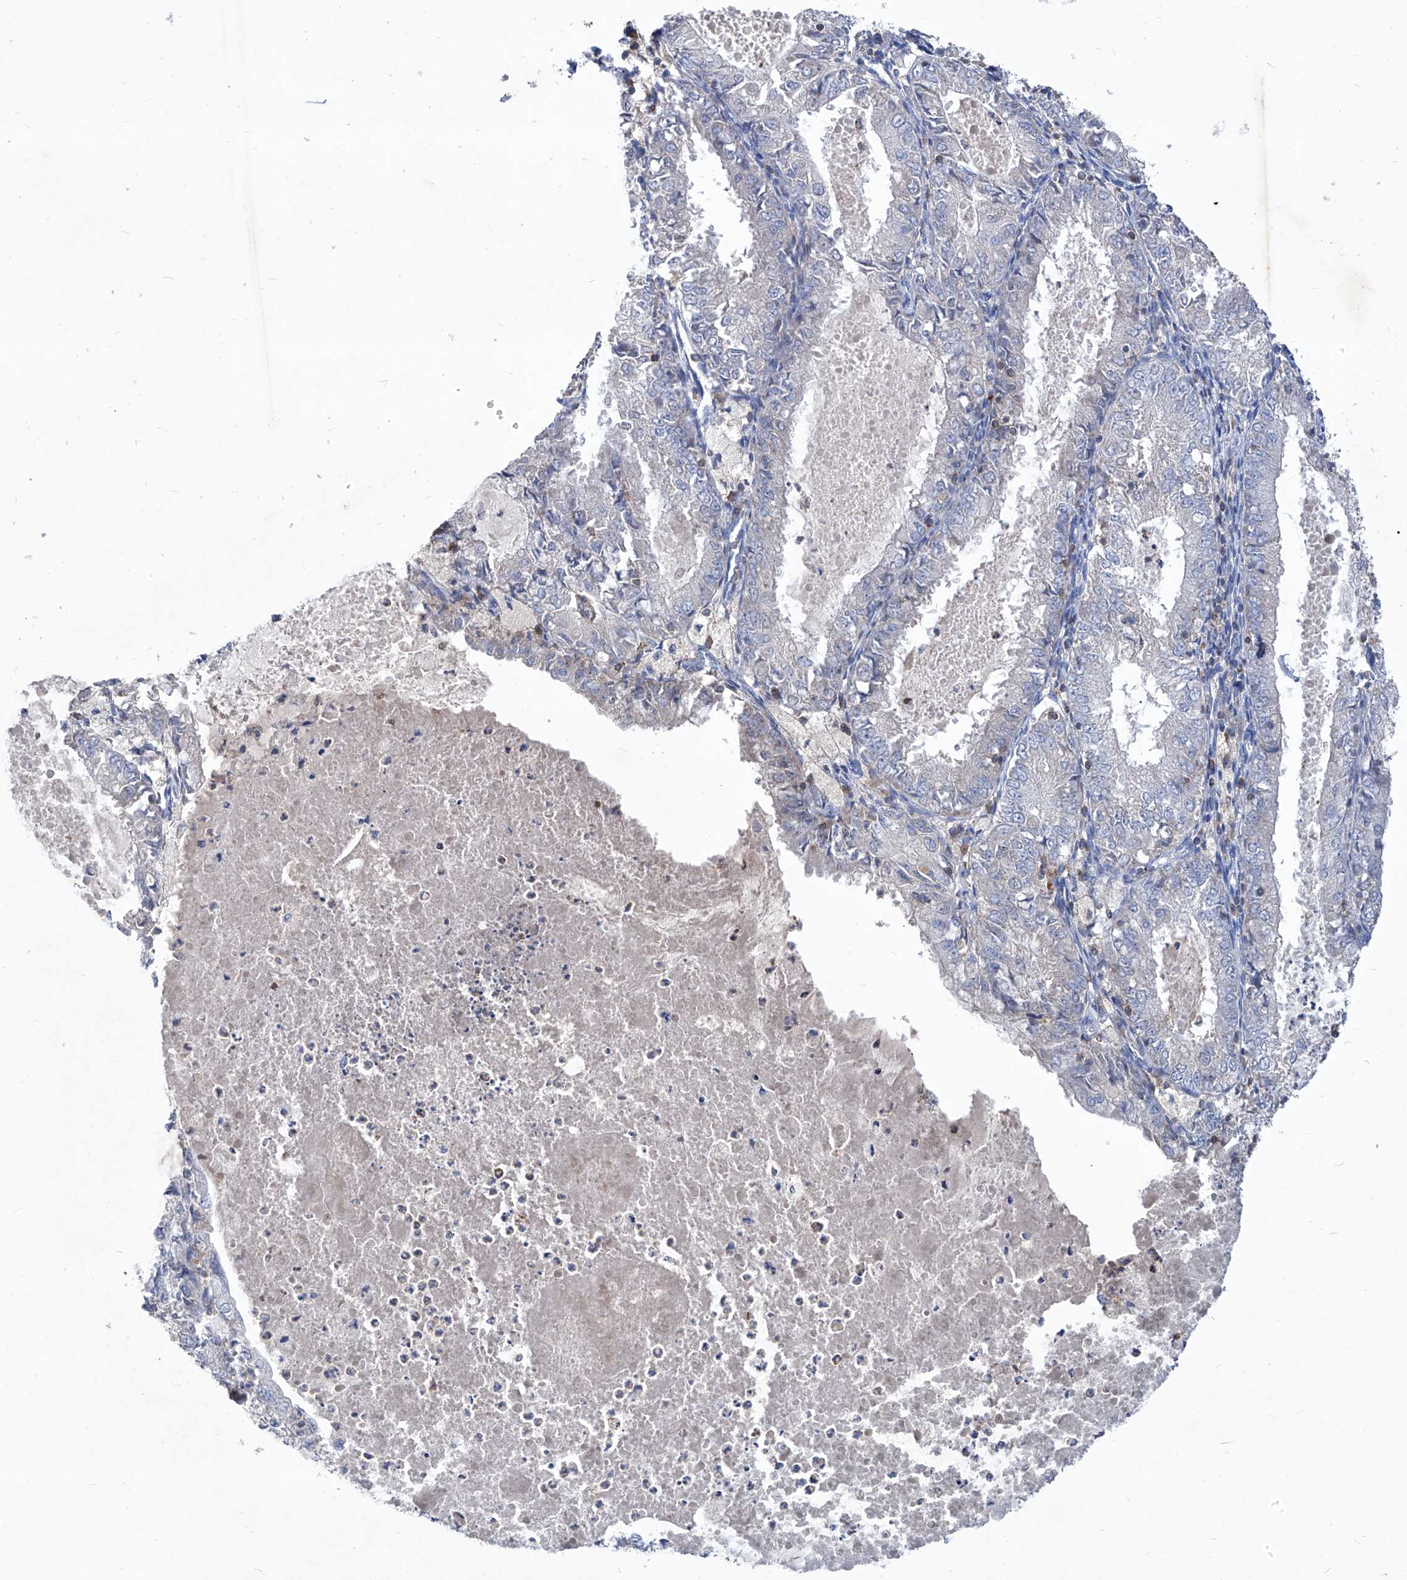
{"staining": {"intensity": "negative", "quantity": "none", "location": "none"}, "tissue": "endometrial cancer", "cell_type": "Tumor cells", "image_type": "cancer", "snomed": [{"axis": "morphology", "description": "Adenocarcinoma, NOS"}, {"axis": "topography", "description": "Endometrium"}], "caption": "Tumor cells are negative for brown protein staining in adenocarcinoma (endometrial).", "gene": "EPHA8", "patient": {"sex": "female", "age": 57}}